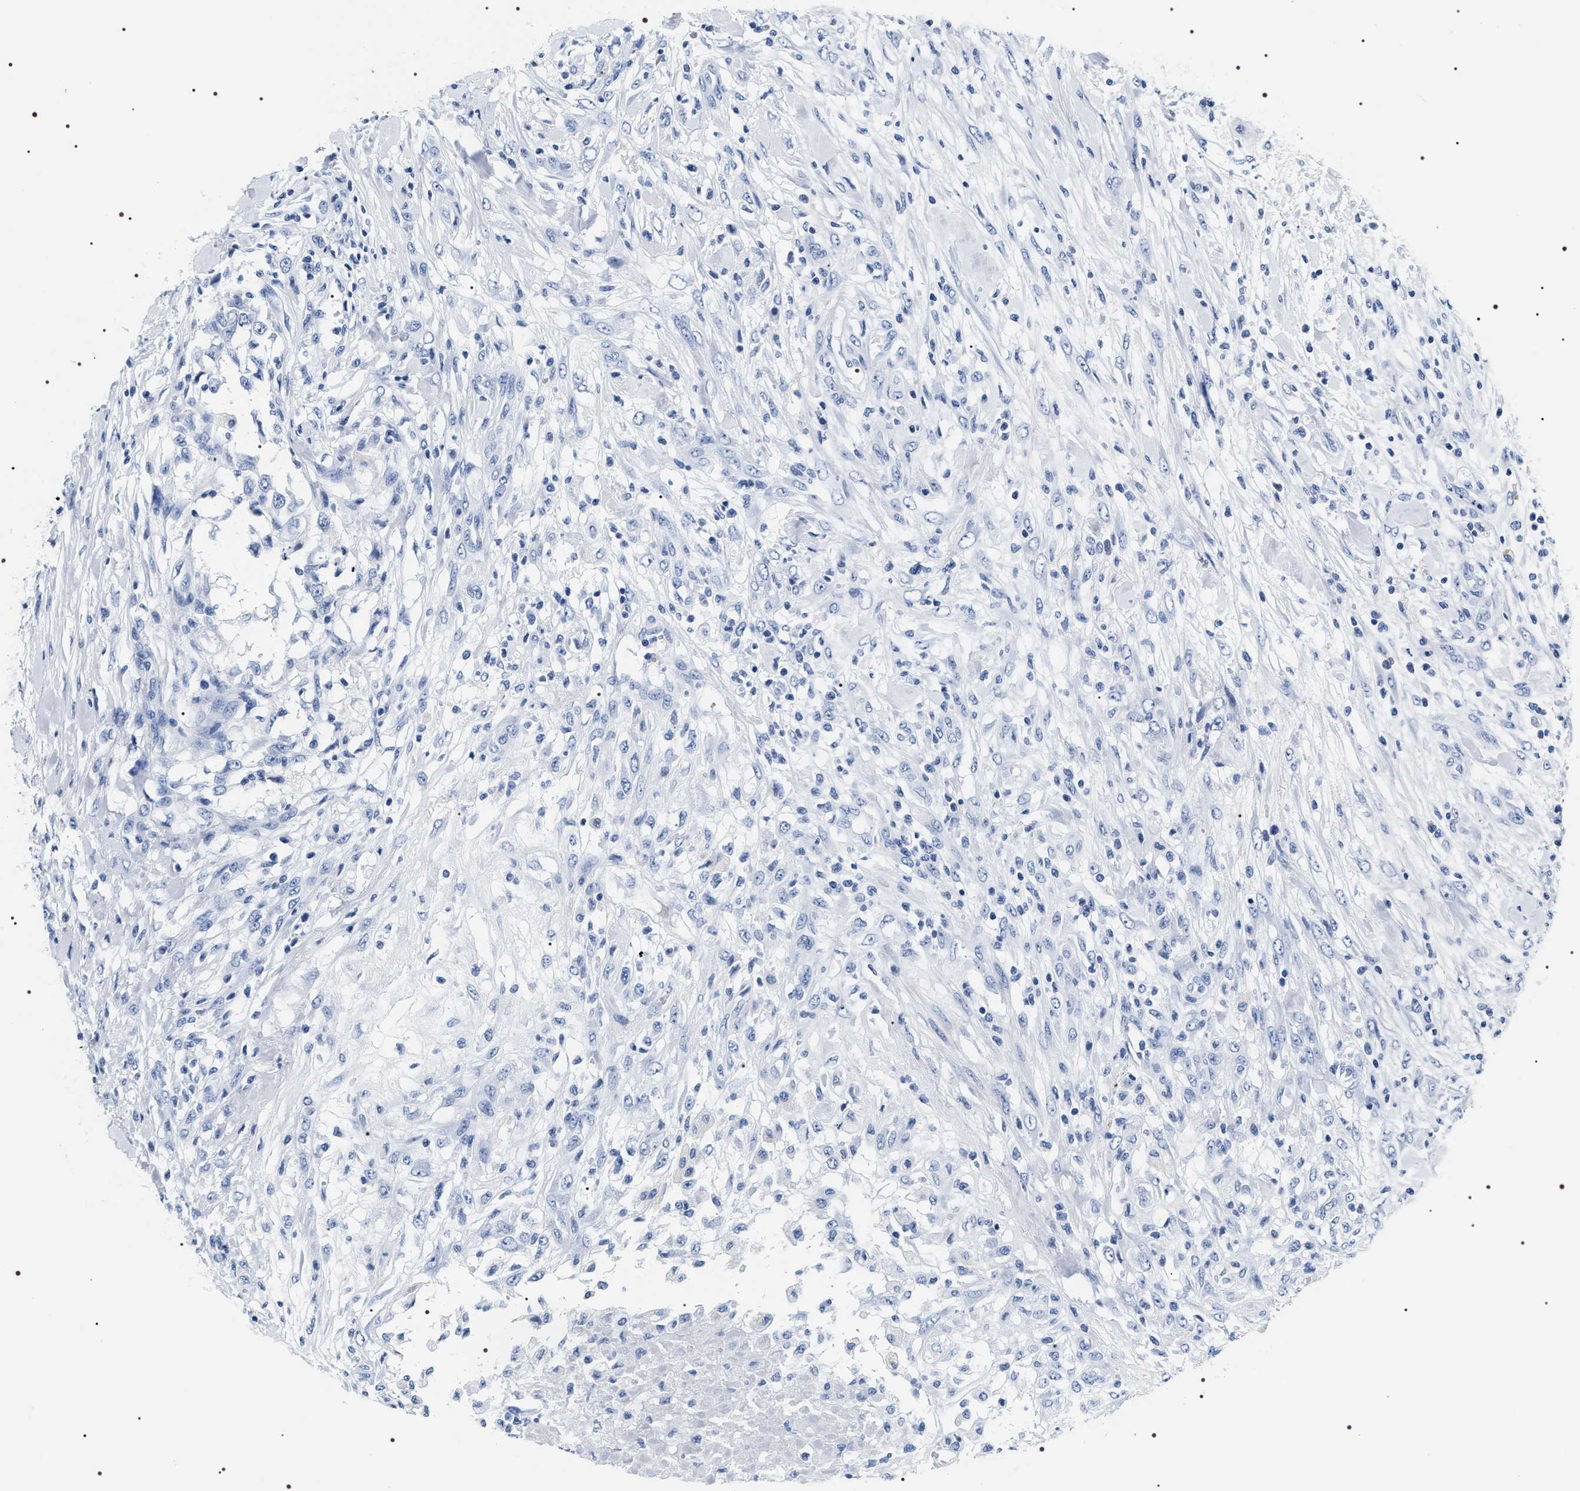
{"staining": {"intensity": "negative", "quantity": "none", "location": "none"}, "tissue": "testis cancer", "cell_type": "Tumor cells", "image_type": "cancer", "snomed": [{"axis": "morphology", "description": "Seminoma, NOS"}, {"axis": "topography", "description": "Testis"}], "caption": "Immunohistochemistry image of neoplastic tissue: testis seminoma stained with DAB shows no significant protein staining in tumor cells. (Stains: DAB (3,3'-diaminobenzidine) immunohistochemistry with hematoxylin counter stain, Microscopy: brightfield microscopy at high magnification).", "gene": "ADH4", "patient": {"sex": "male", "age": 59}}